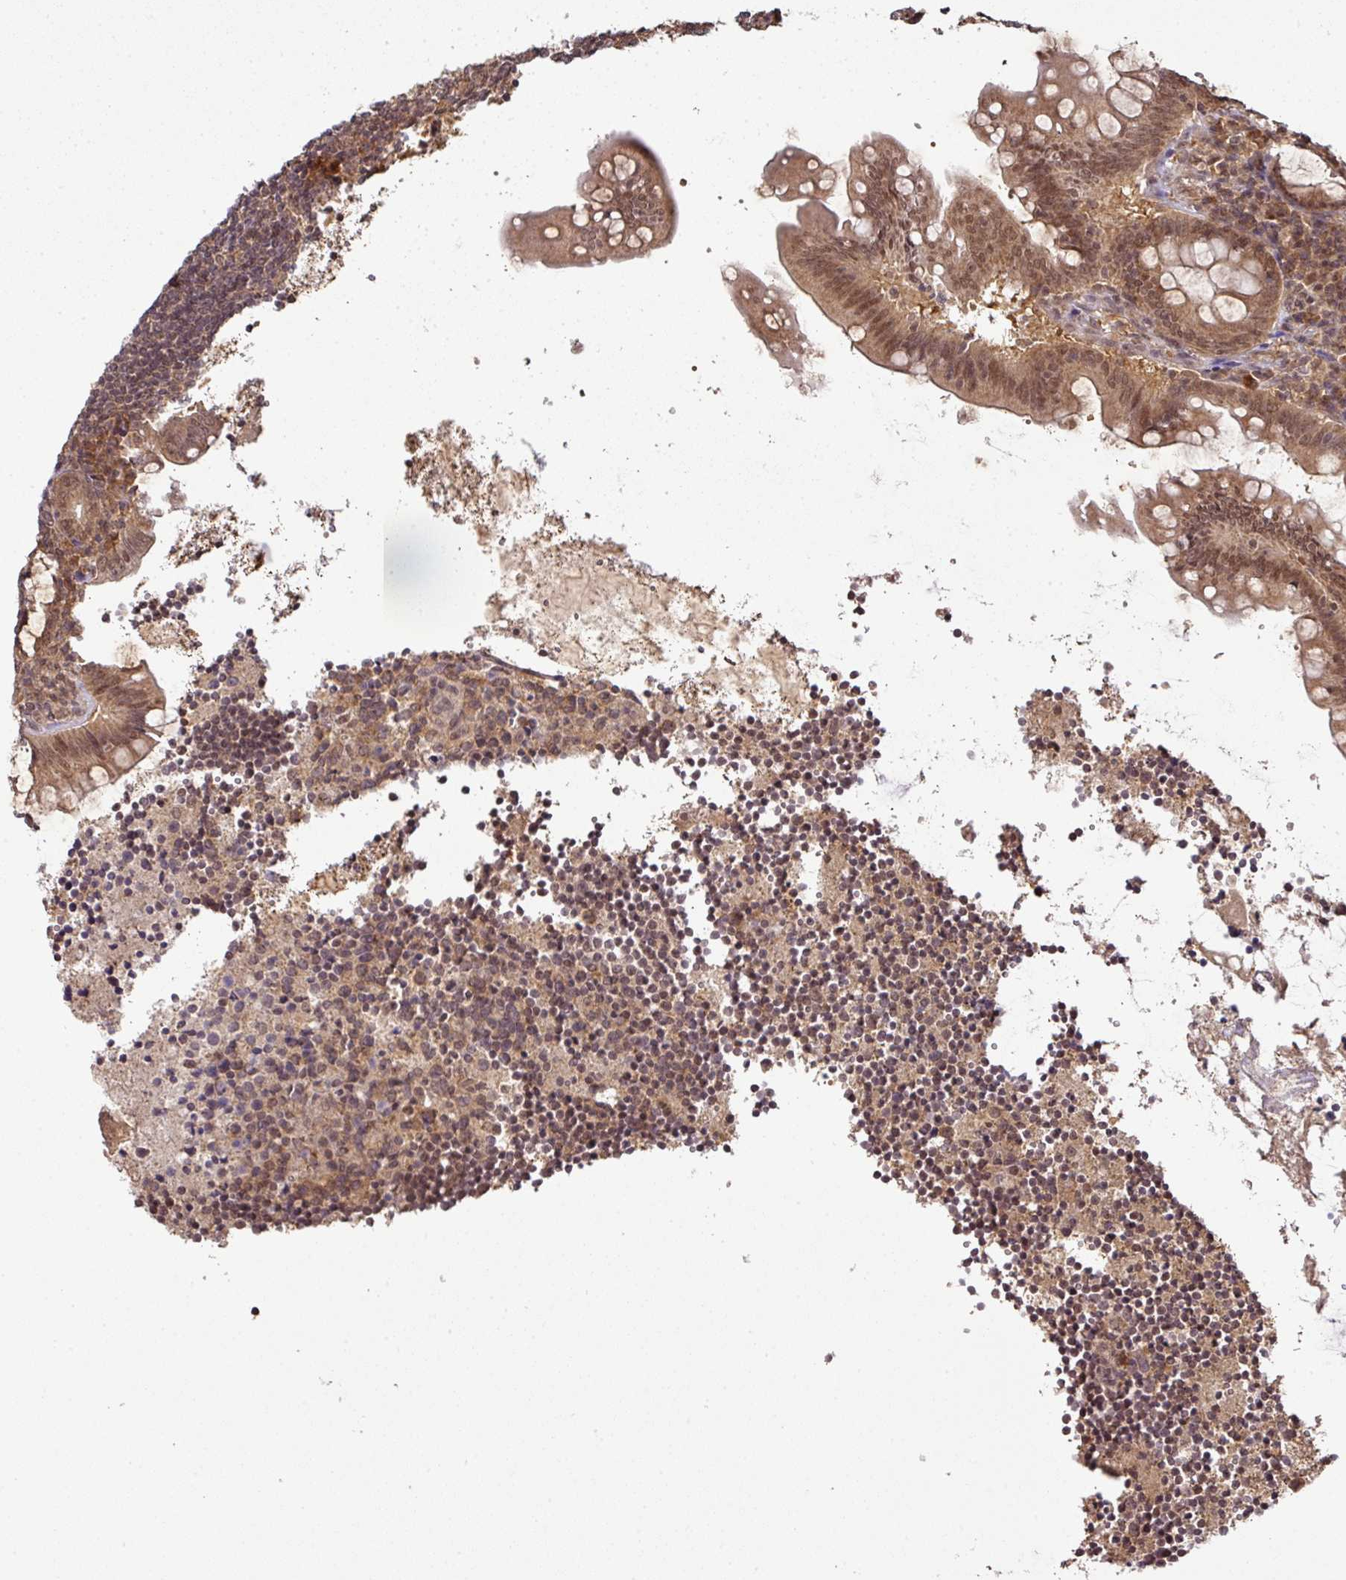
{"staining": {"intensity": "moderate", "quantity": ">75%", "location": "cytoplasmic/membranous,nuclear"}, "tissue": "appendix", "cell_type": "Glandular cells", "image_type": "normal", "snomed": [{"axis": "morphology", "description": "Normal tissue, NOS"}, {"axis": "topography", "description": "Appendix"}], "caption": "Appendix stained with DAB IHC displays medium levels of moderate cytoplasmic/membranous,nuclear staining in about >75% of glandular cells.", "gene": "ANKRD18A", "patient": {"sex": "female", "age": 33}}